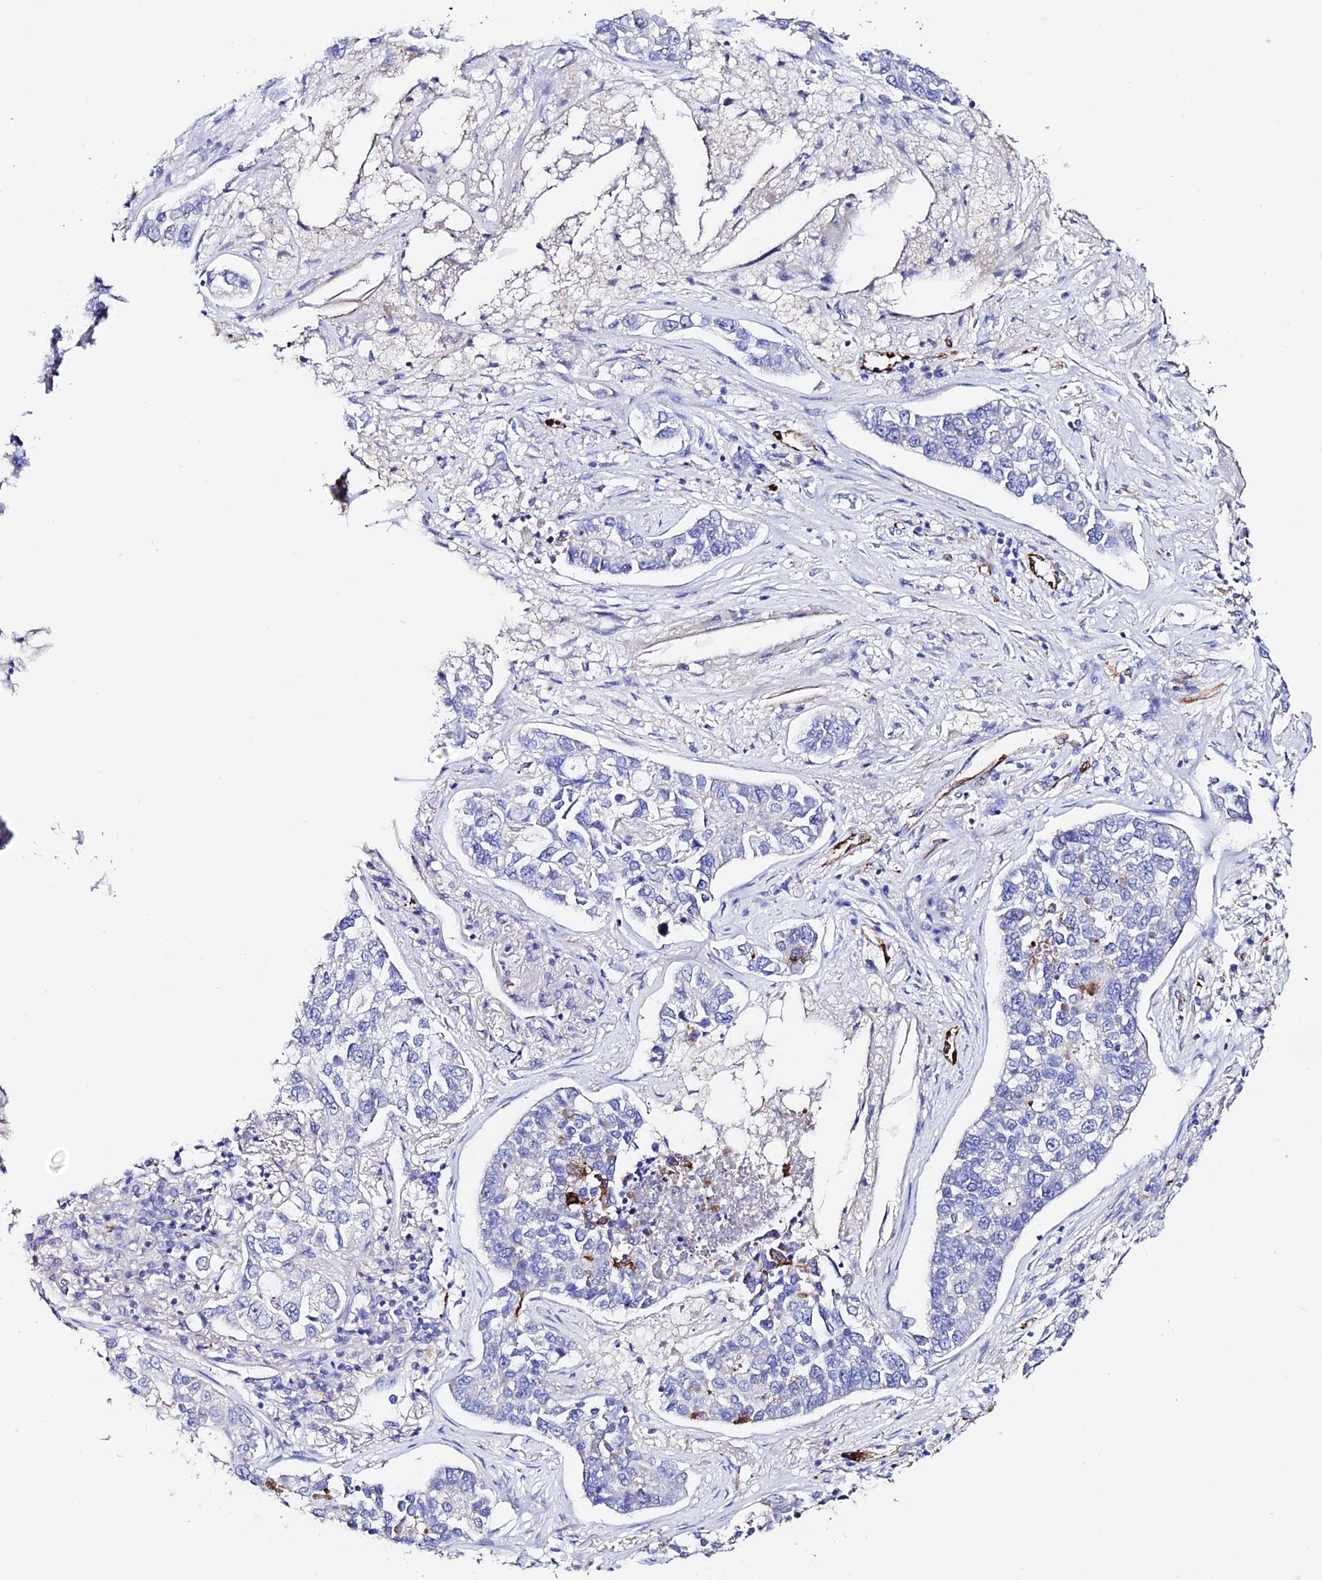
{"staining": {"intensity": "negative", "quantity": "none", "location": "none"}, "tissue": "lung cancer", "cell_type": "Tumor cells", "image_type": "cancer", "snomed": [{"axis": "morphology", "description": "Adenocarcinoma, NOS"}, {"axis": "topography", "description": "Lung"}], "caption": "An immunohistochemistry (IHC) histopathology image of lung cancer is shown. There is no staining in tumor cells of lung cancer.", "gene": "ESM1", "patient": {"sex": "male", "age": 49}}